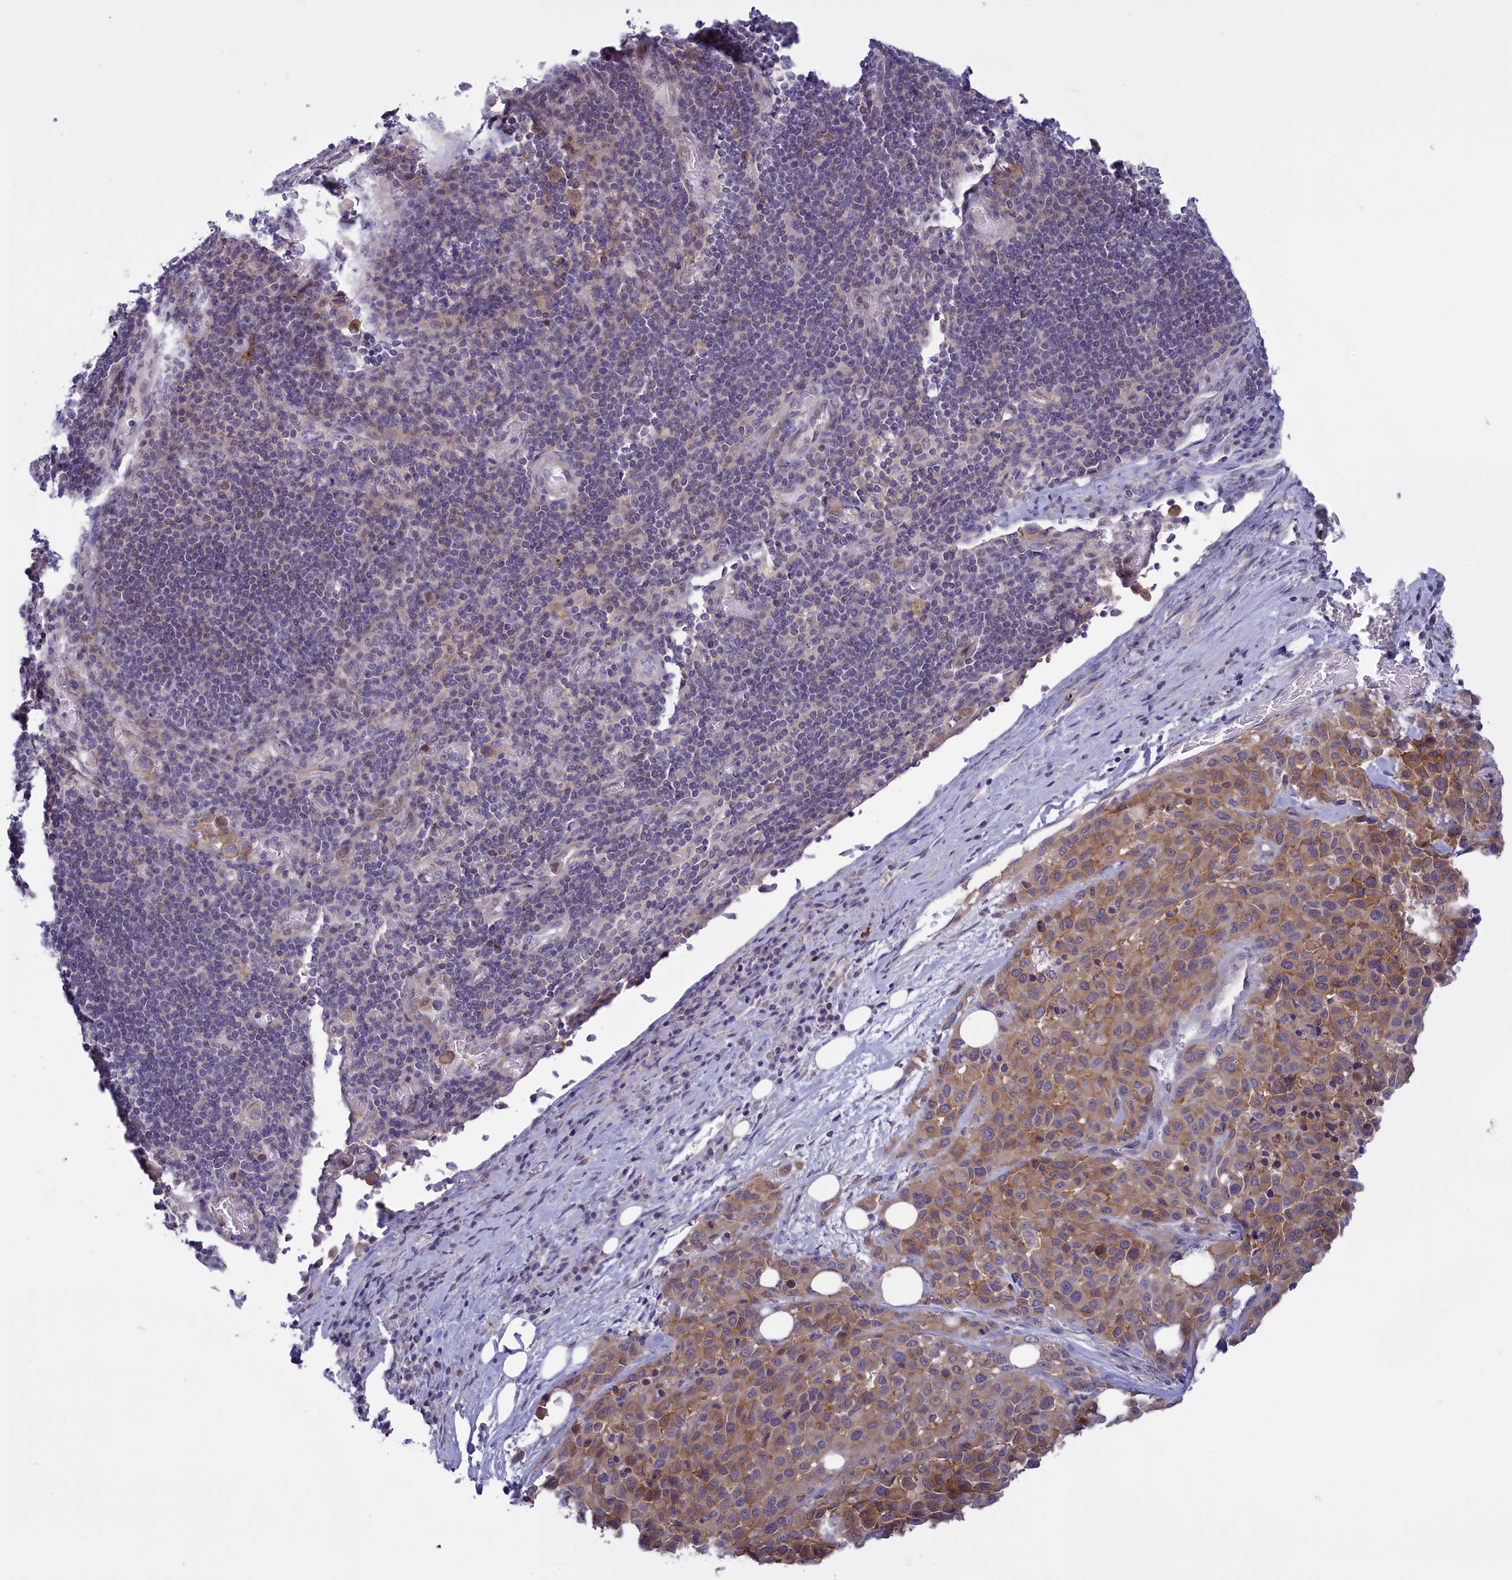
{"staining": {"intensity": "moderate", "quantity": ">75%", "location": "cytoplasmic/membranous"}, "tissue": "melanoma", "cell_type": "Tumor cells", "image_type": "cancer", "snomed": [{"axis": "morphology", "description": "Malignant melanoma, Metastatic site"}, {"axis": "topography", "description": "Skin"}], "caption": "IHC photomicrograph of human melanoma stained for a protein (brown), which exhibits medium levels of moderate cytoplasmic/membranous positivity in approximately >75% of tumor cells.", "gene": "CORO2A", "patient": {"sex": "female", "age": 81}}